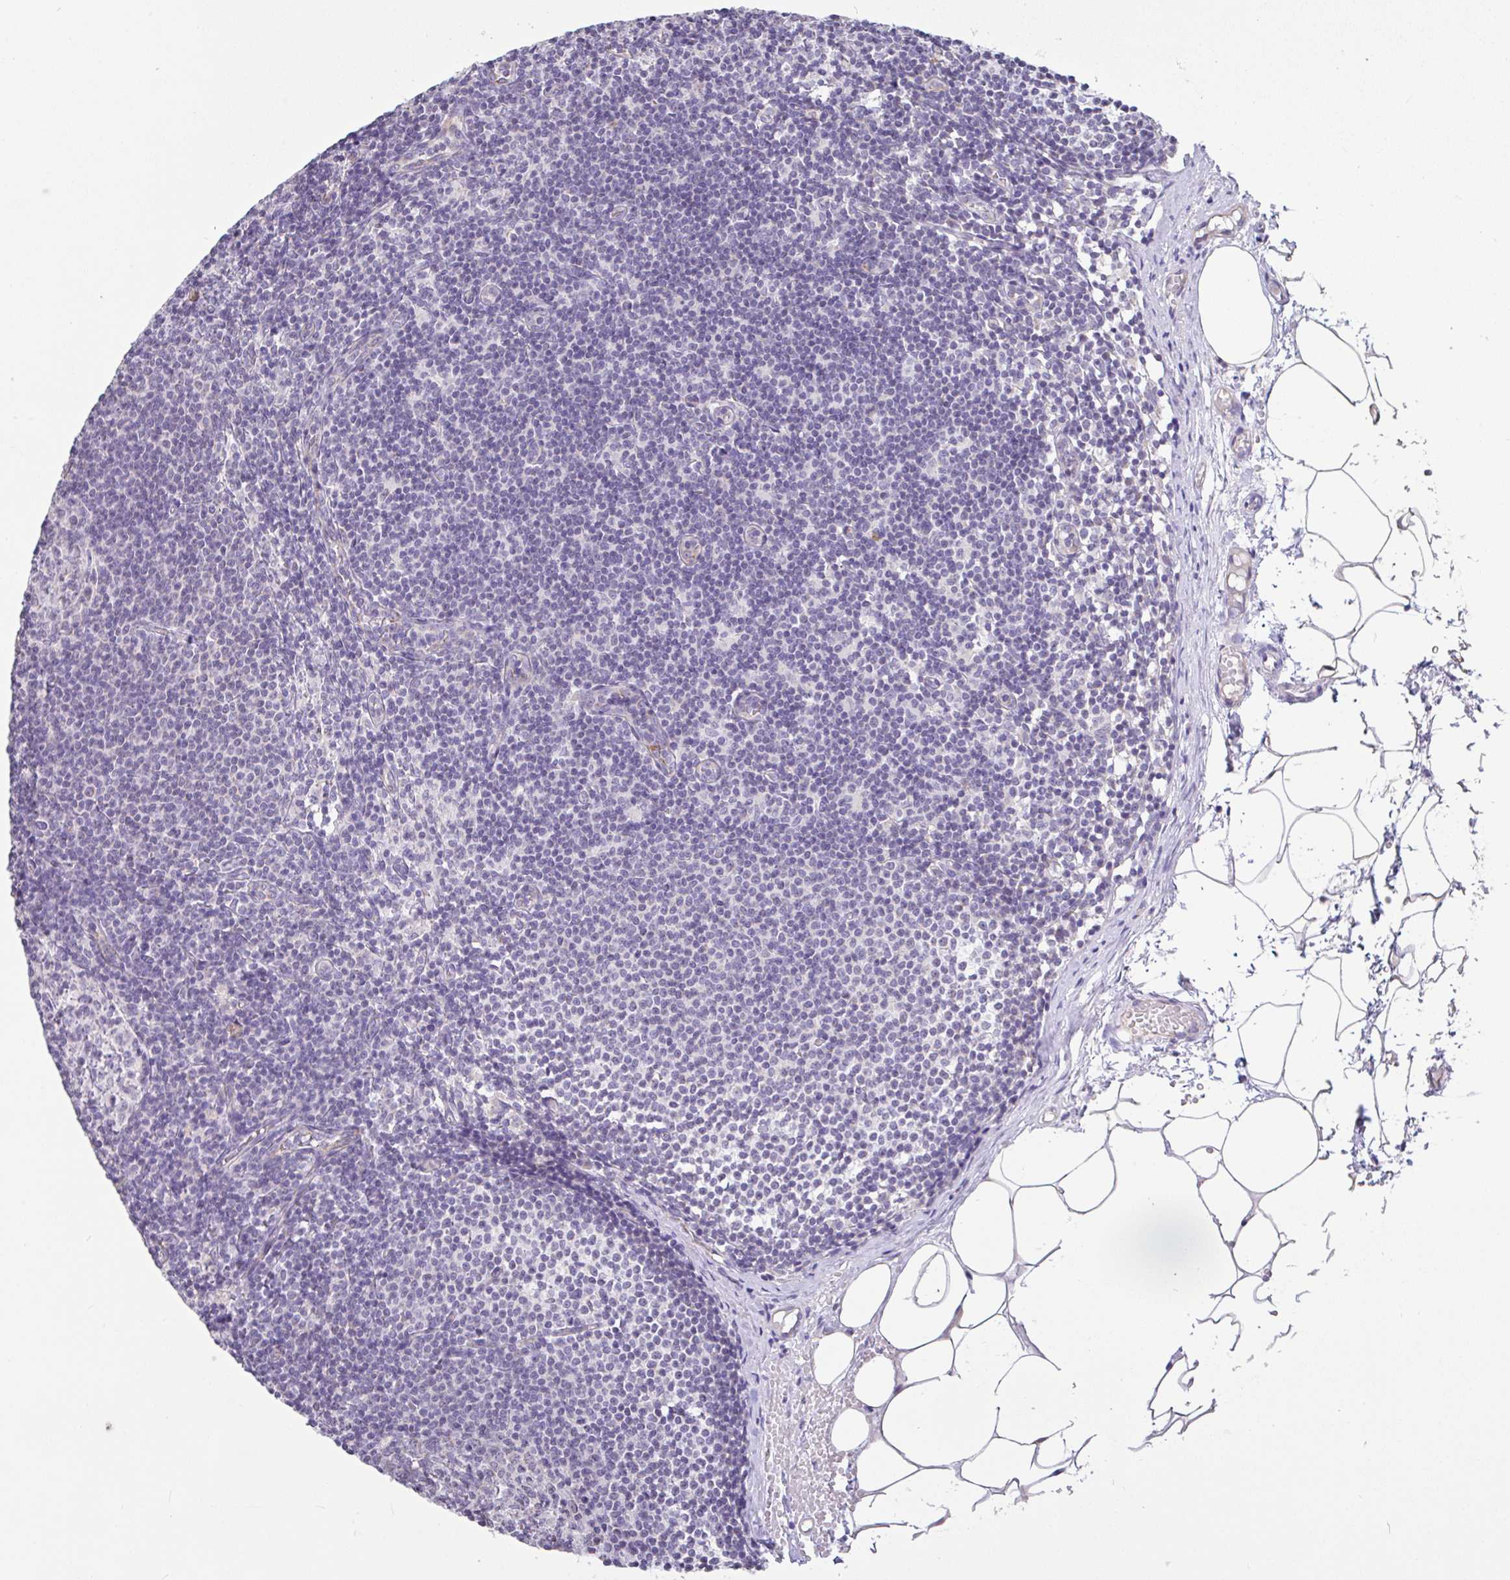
{"staining": {"intensity": "negative", "quantity": "none", "location": "none"}, "tissue": "lymph node", "cell_type": "Germinal center cells", "image_type": "normal", "snomed": [{"axis": "morphology", "description": "Normal tissue, NOS"}, {"axis": "topography", "description": "Lymph node"}], "caption": "Germinal center cells show no significant expression in benign lymph node. (Stains: DAB immunohistochemistry with hematoxylin counter stain, Microscopy: brightfield microscopy at high magnification).", "gene": "PLCD4", "patient": {"sex": "male", "age": 49}}